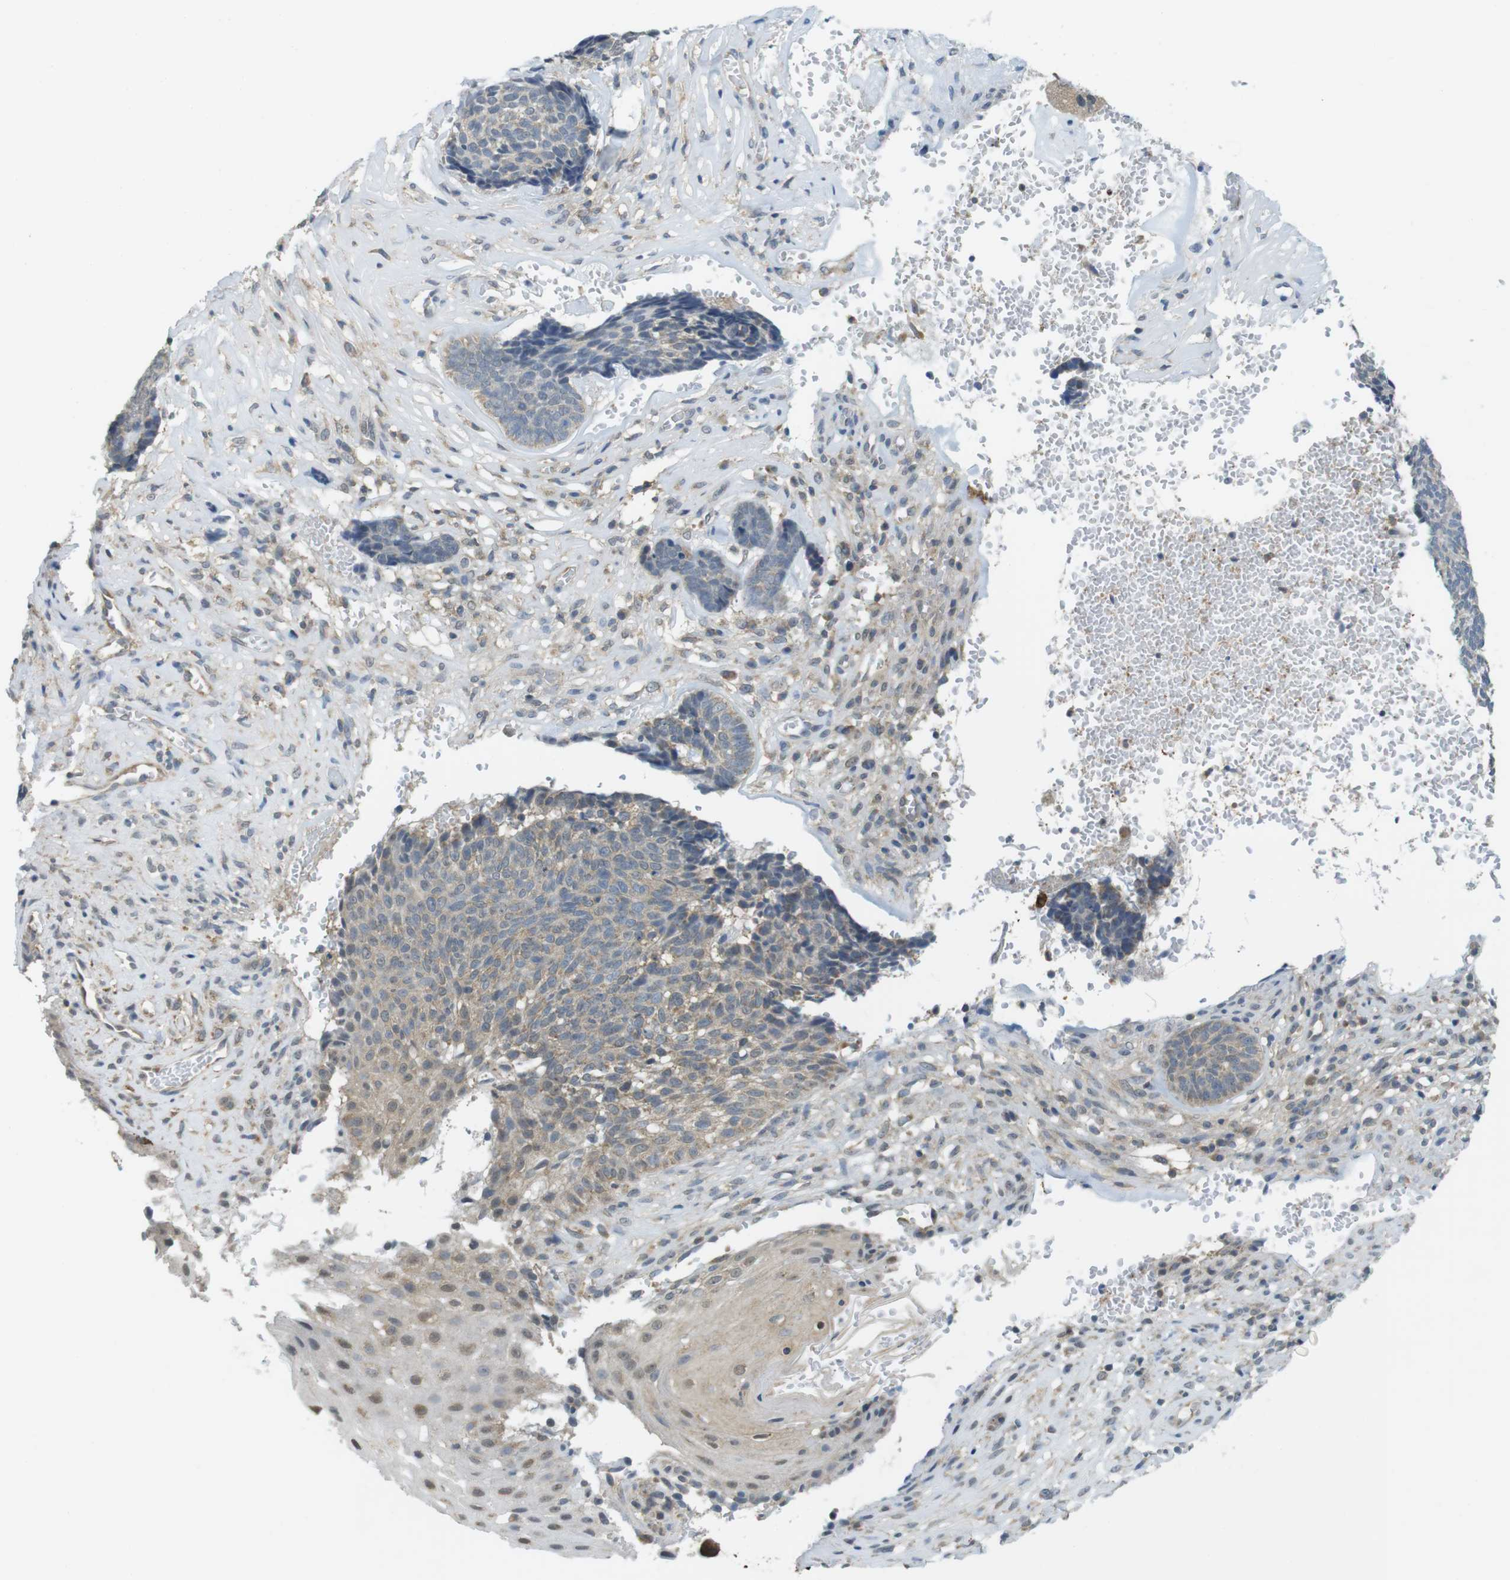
{"staining": {"intensity": "weak", "quantity": ">75%", "location": "cytoplasmic/membranous"}, "tissue": "skin cancer", "cell_type": "Tumor cells", "image_type": "cancer", "snomed": [{"axis": "morphology", "description": "Basal cell carcinoma"}, {"axis": "topography", "description": "Skin"}], "caption": "The immunohistochemical stain shows weak cytoplasmic/membranous positivity in tumor cells of skin cancer tissue. (Stains: DAB in brown, nuclei in blue, Microscopy: brightfield microscopy at high magnification).", "gene": "BRI3BP", "patient": {"sex": "male", "age": 84}}